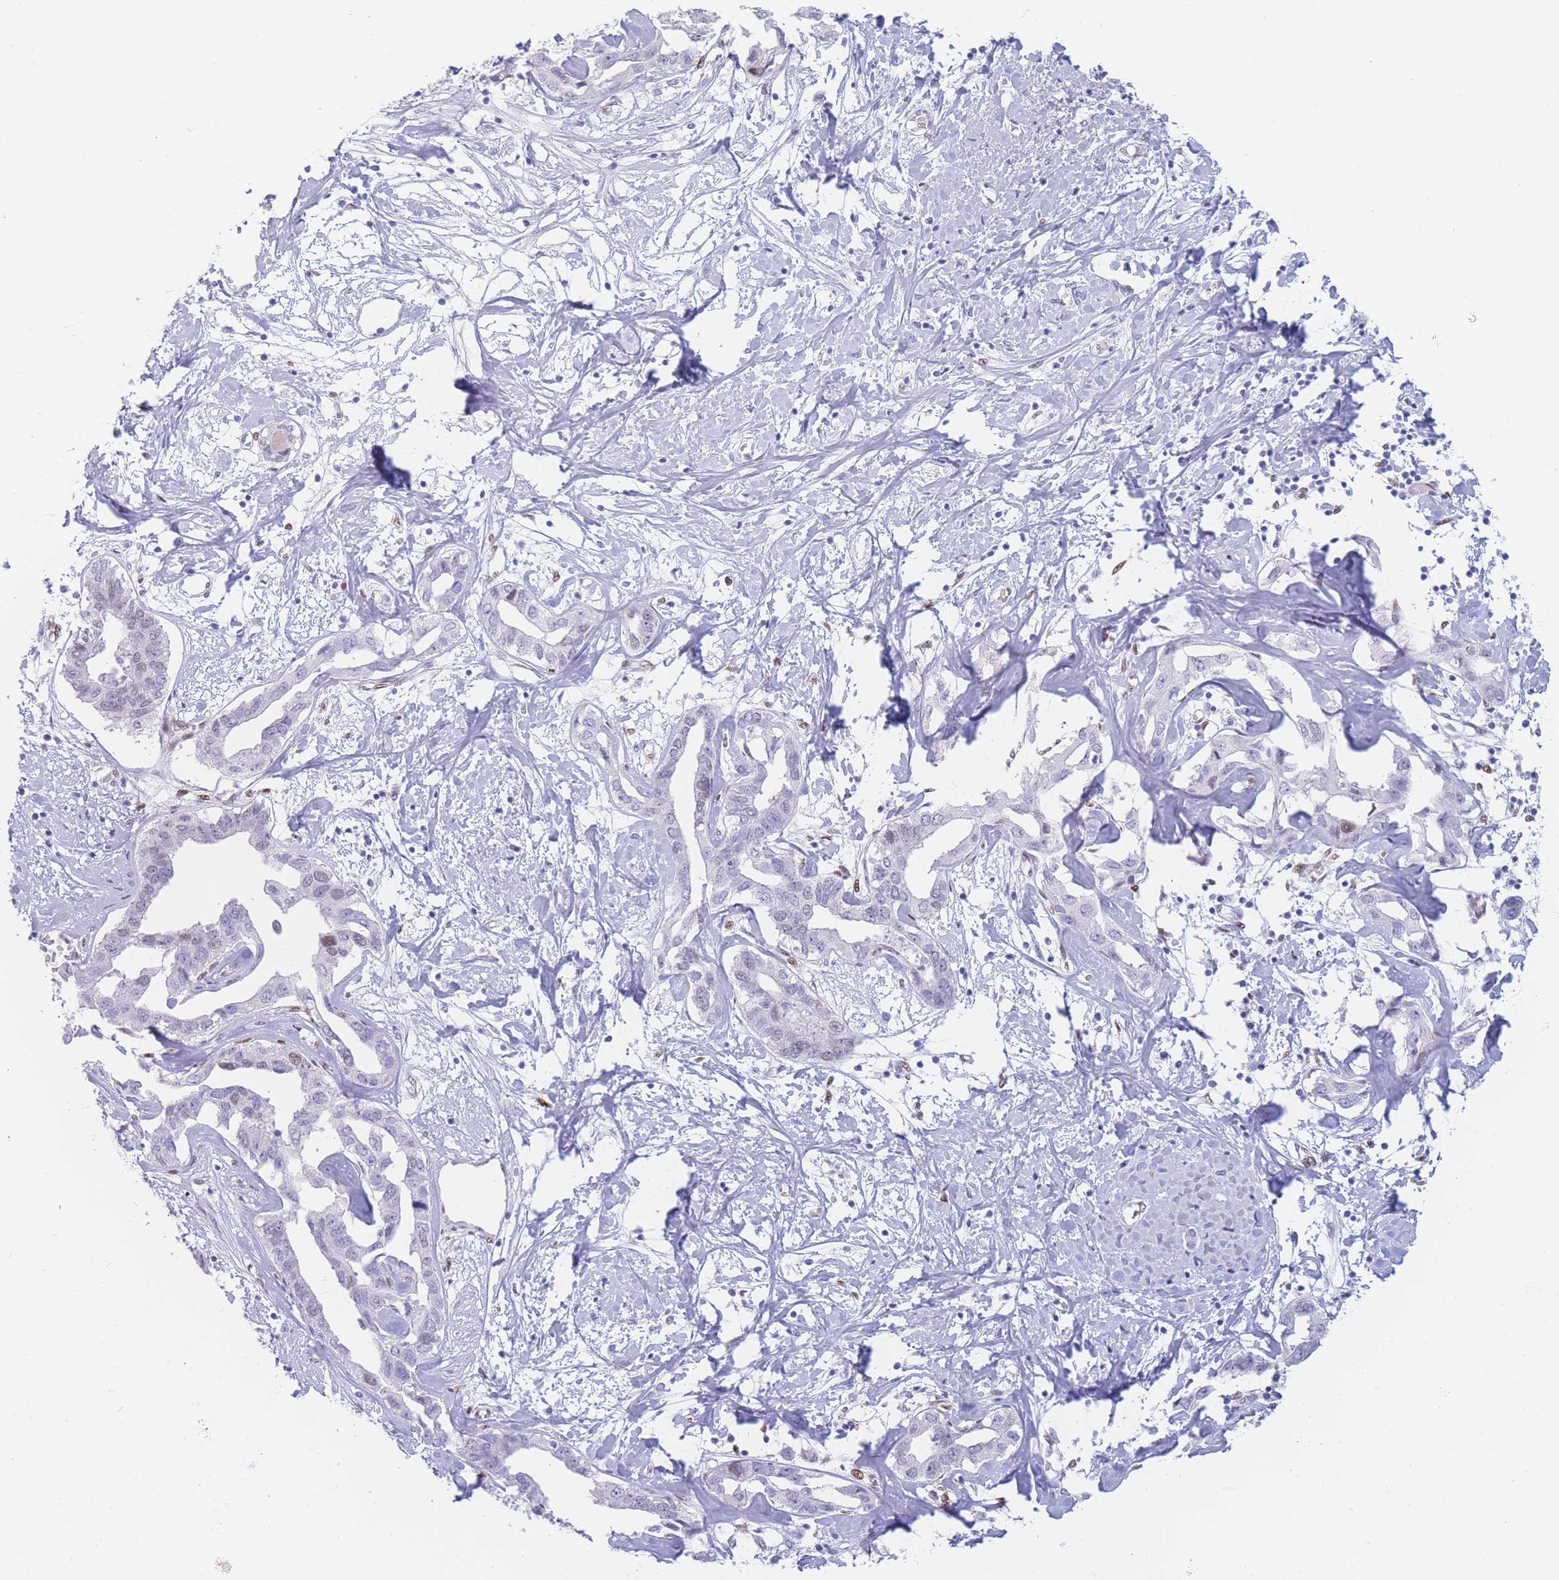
{"staining": {"intensity": "negative", "quantity": "none", "location": "none"}, "tissue": "liver cancer", "cell_type": "Tumor cells", "image_type": "cancer", "snomed": [{"axis": "morphology", "description": "Cholangiocarcinoma"}, {"axis": "topography", "description": "Liver"}], "caption": "Tumor cells show no significant protein expression in cholangiocarcinoma (liver).", "gene": "PSMB5", "patient": {"sex": "male", "age": 59}}